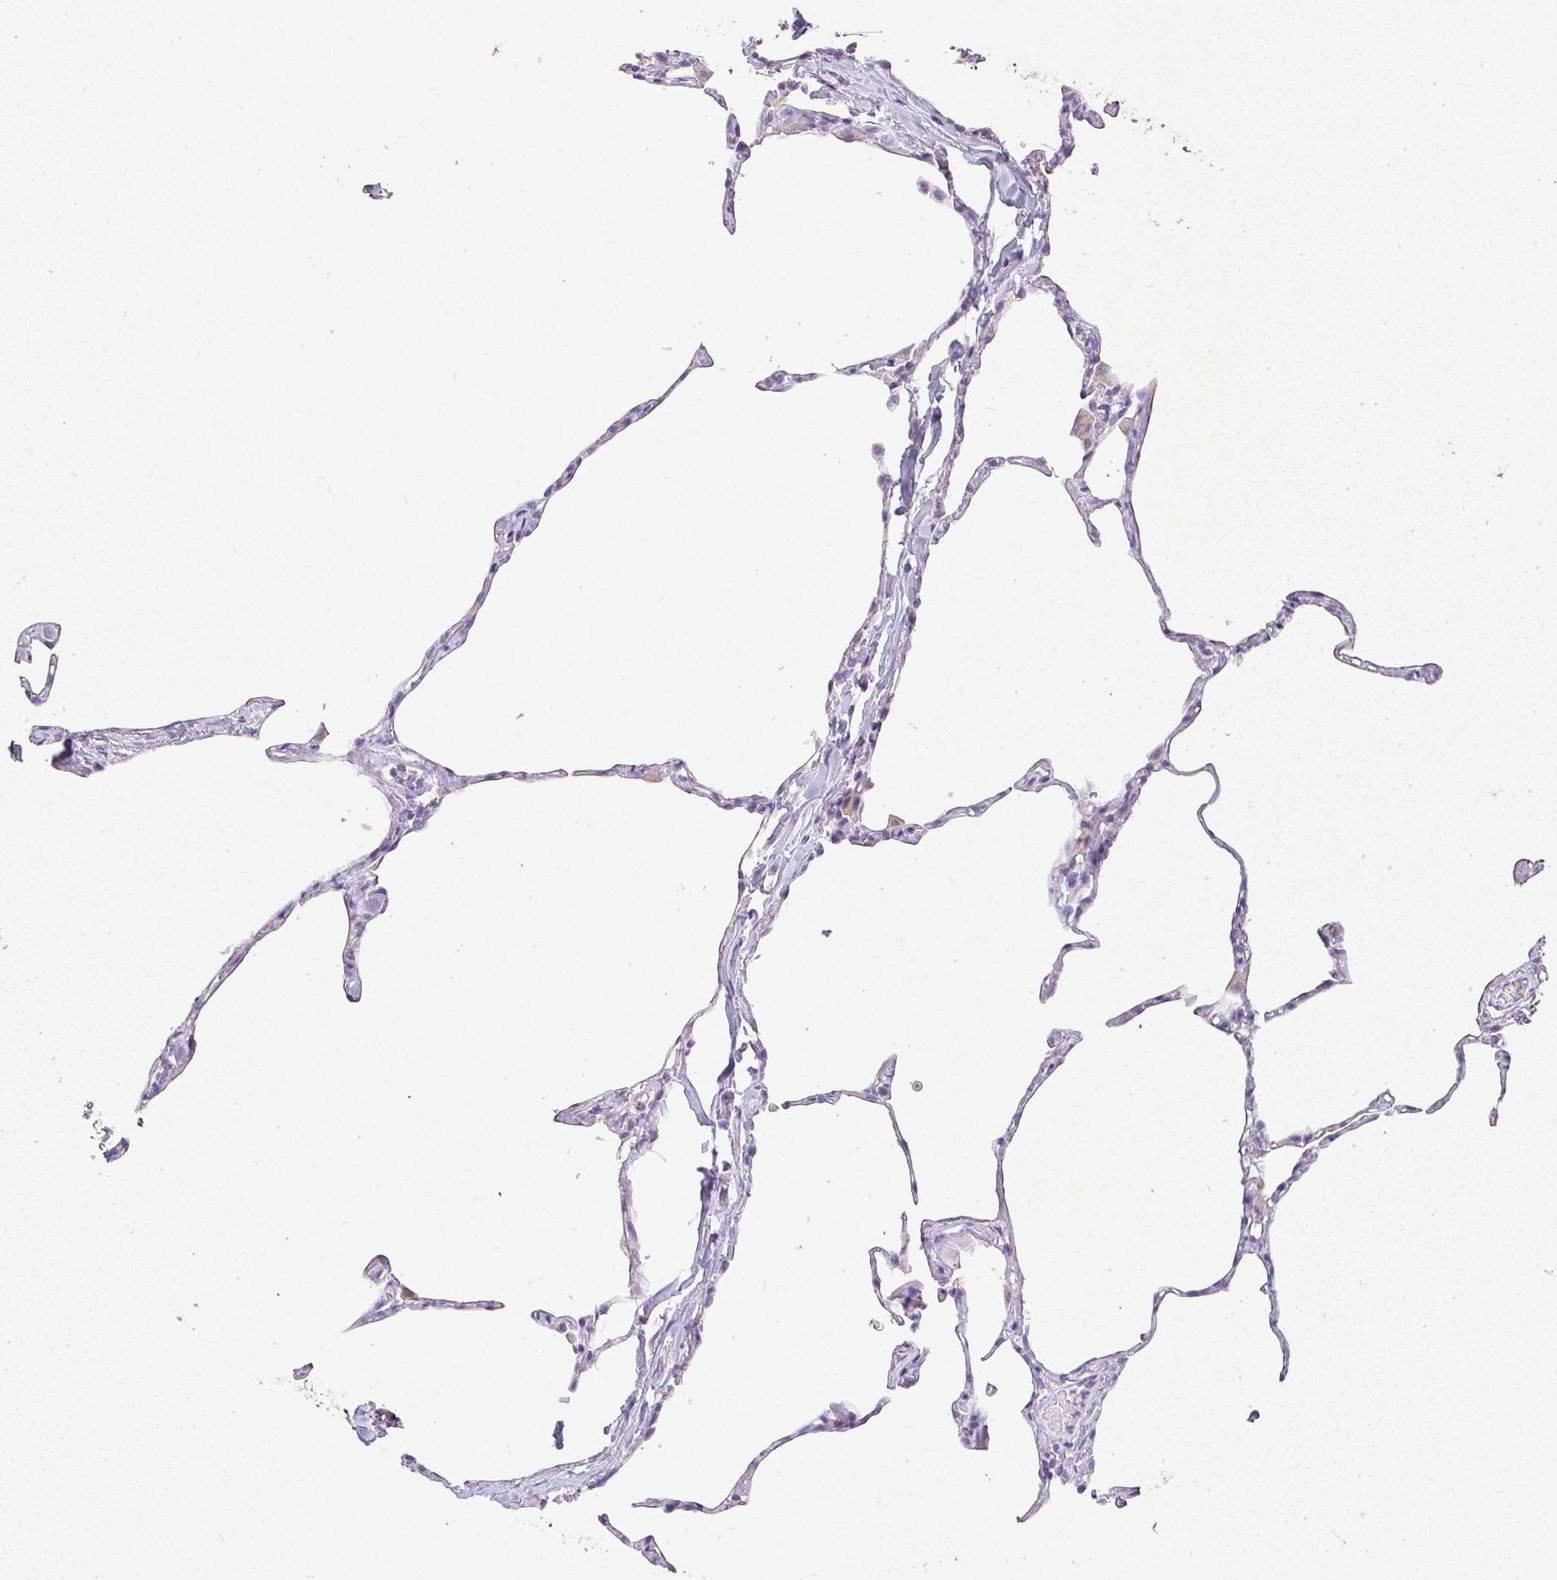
{"staining": {"intensity": "negative", "quantity": "none", "location": "none"}, "tissue": "lung", "cell_type": "Alveolar cells", "image_type": "normal", "snomed": [{"axis": "morphology", "description": "Normal tissue, NOS"}, {"axis": "topography", "description": "Lung"}], "caption": "This is an immunohistochemistry micrograph of benign lung. There is no staining in alveolar cells.", "gene": "RPS2", "patient": {"sex": "male", "age": 65}}